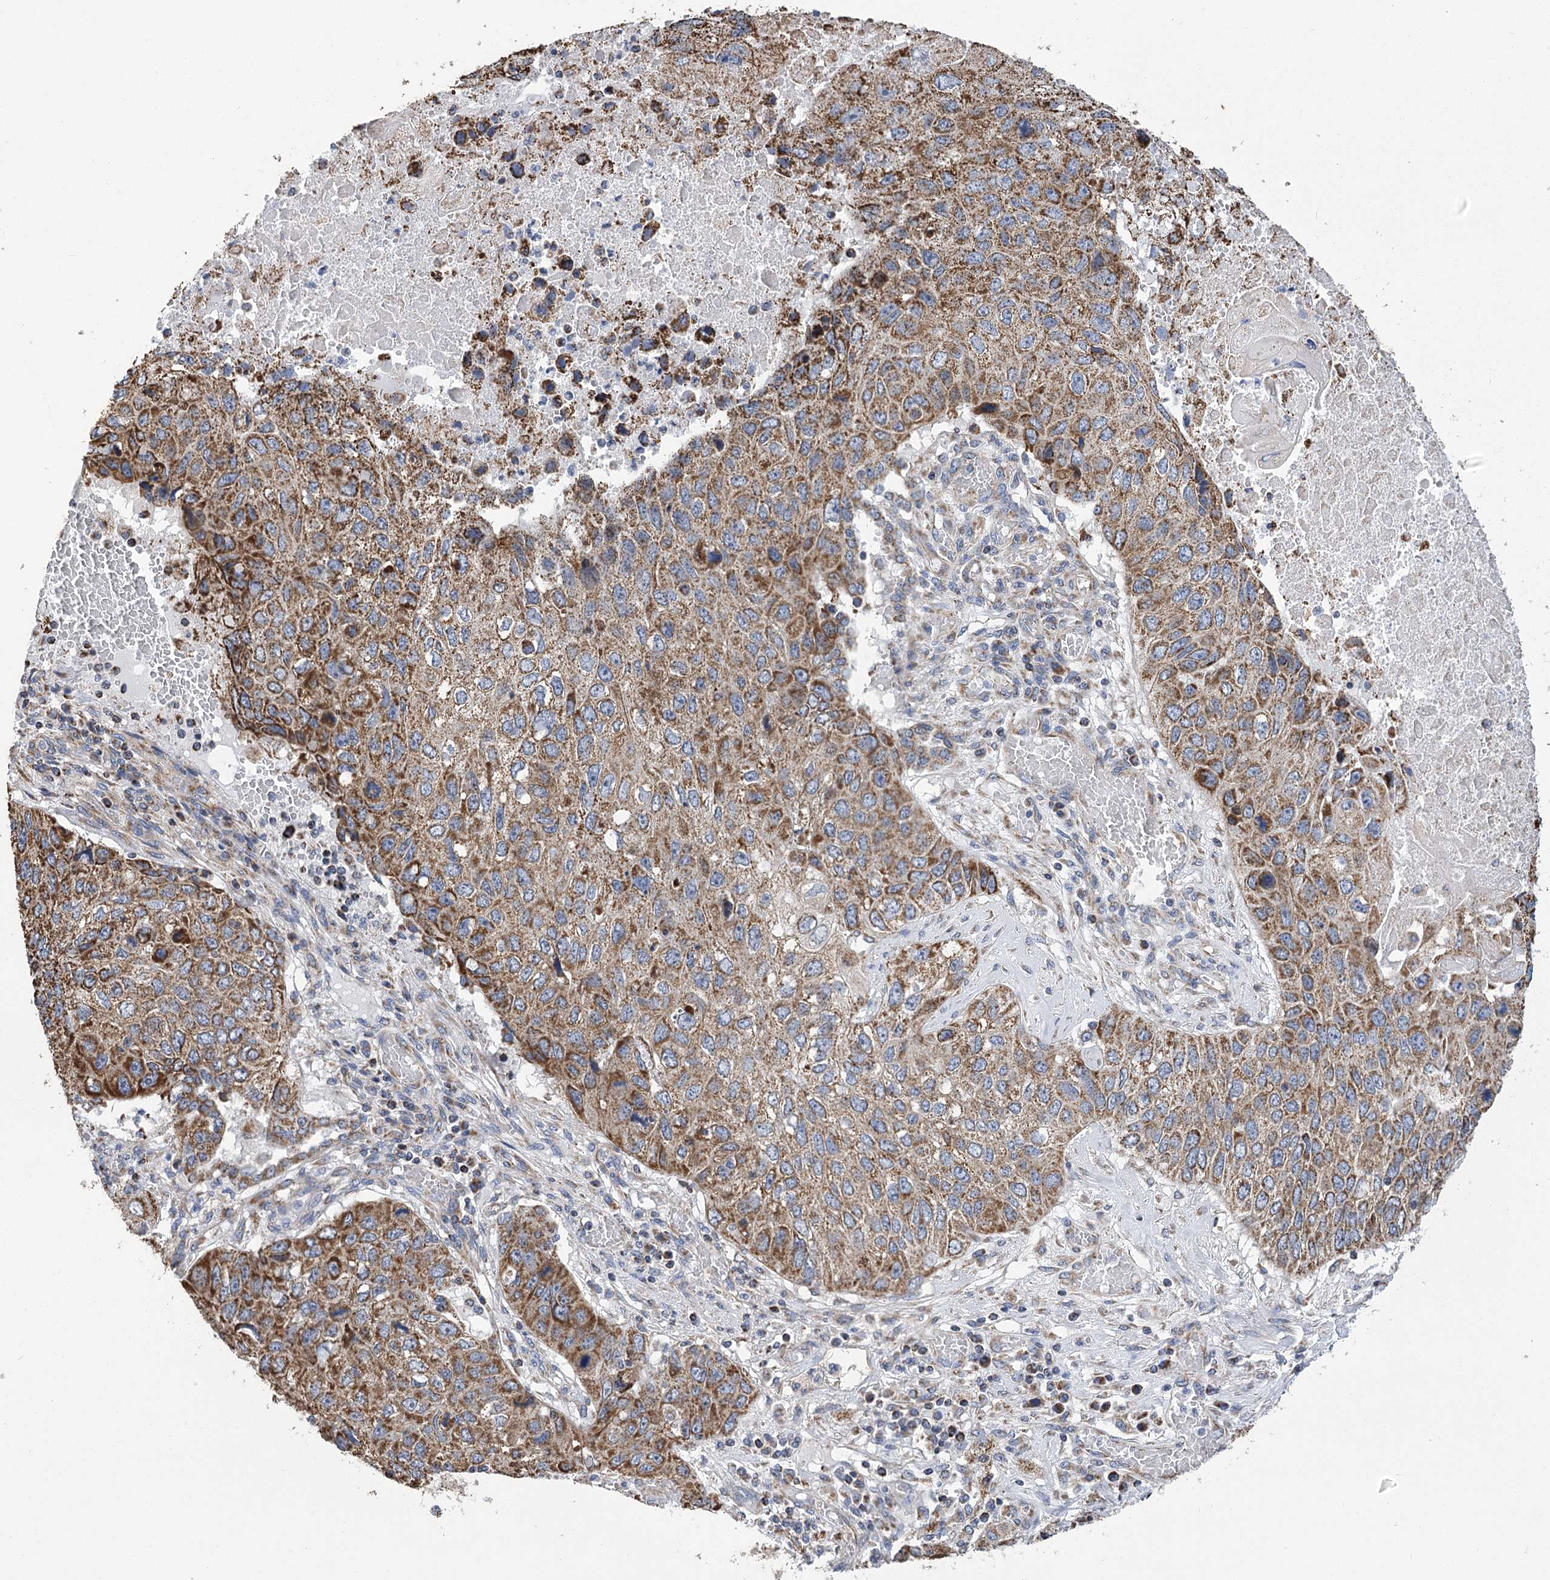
{"staining": {"intensity": "moderate", "quantity": ">75%", "location": "cytoplasmic/membranous"}, "tissue": "lung cancer", "cell_type": "Tumor cells", "image_type": "cancer", "snomed": [{"axis": "morphology", "description": "Squamous cell carcinoma, NOS"}, {"axis": "topography", "description": "Lung"}], "caption": "The micrograph shows staining of lung cancer (squamous cell carcinoma), revealing moderate cytoplasmic/membranous protein staining (brown color) within tumor cells.", "gene": "CCDC73", "patient": {"sex": "male", "age": 61}}